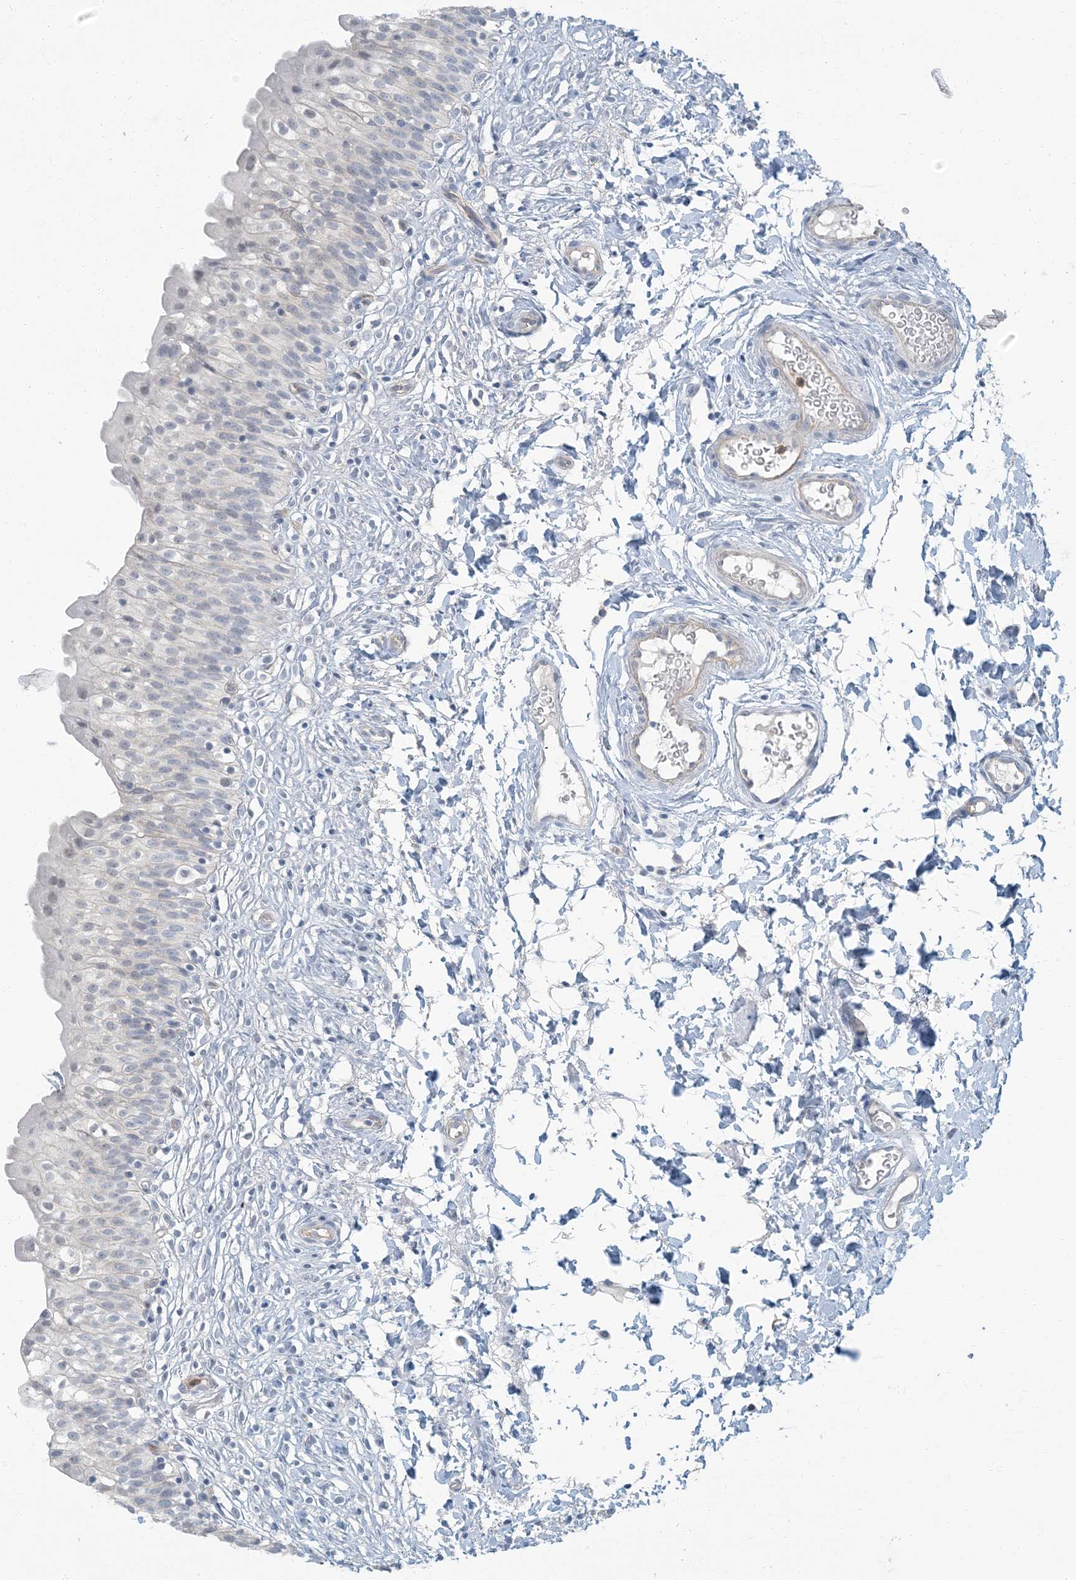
{"staining": {"intensity": "weak", "quantity": "25%-75%", "location": "cytoplasmic/membranous,nuclear"}, "tissue": "urinary bladder", "cell_type": "Urothelial cells", "image_type": "normal", "snomed": [{"axis": "morphology", "description": "Normal tissue, NOS"}, {"axis": "topography", "description": "Urinary bladder"}], "caption": "About 25%-75% of urothelial cells in benign human urinary bladder exhibit weak cytoplasmic/membranous,nuclear protein expression as visualized by brown immunohistochemical staining.", "gene": "EPHA4", "patient": {"sex": "male", "age": 55}}